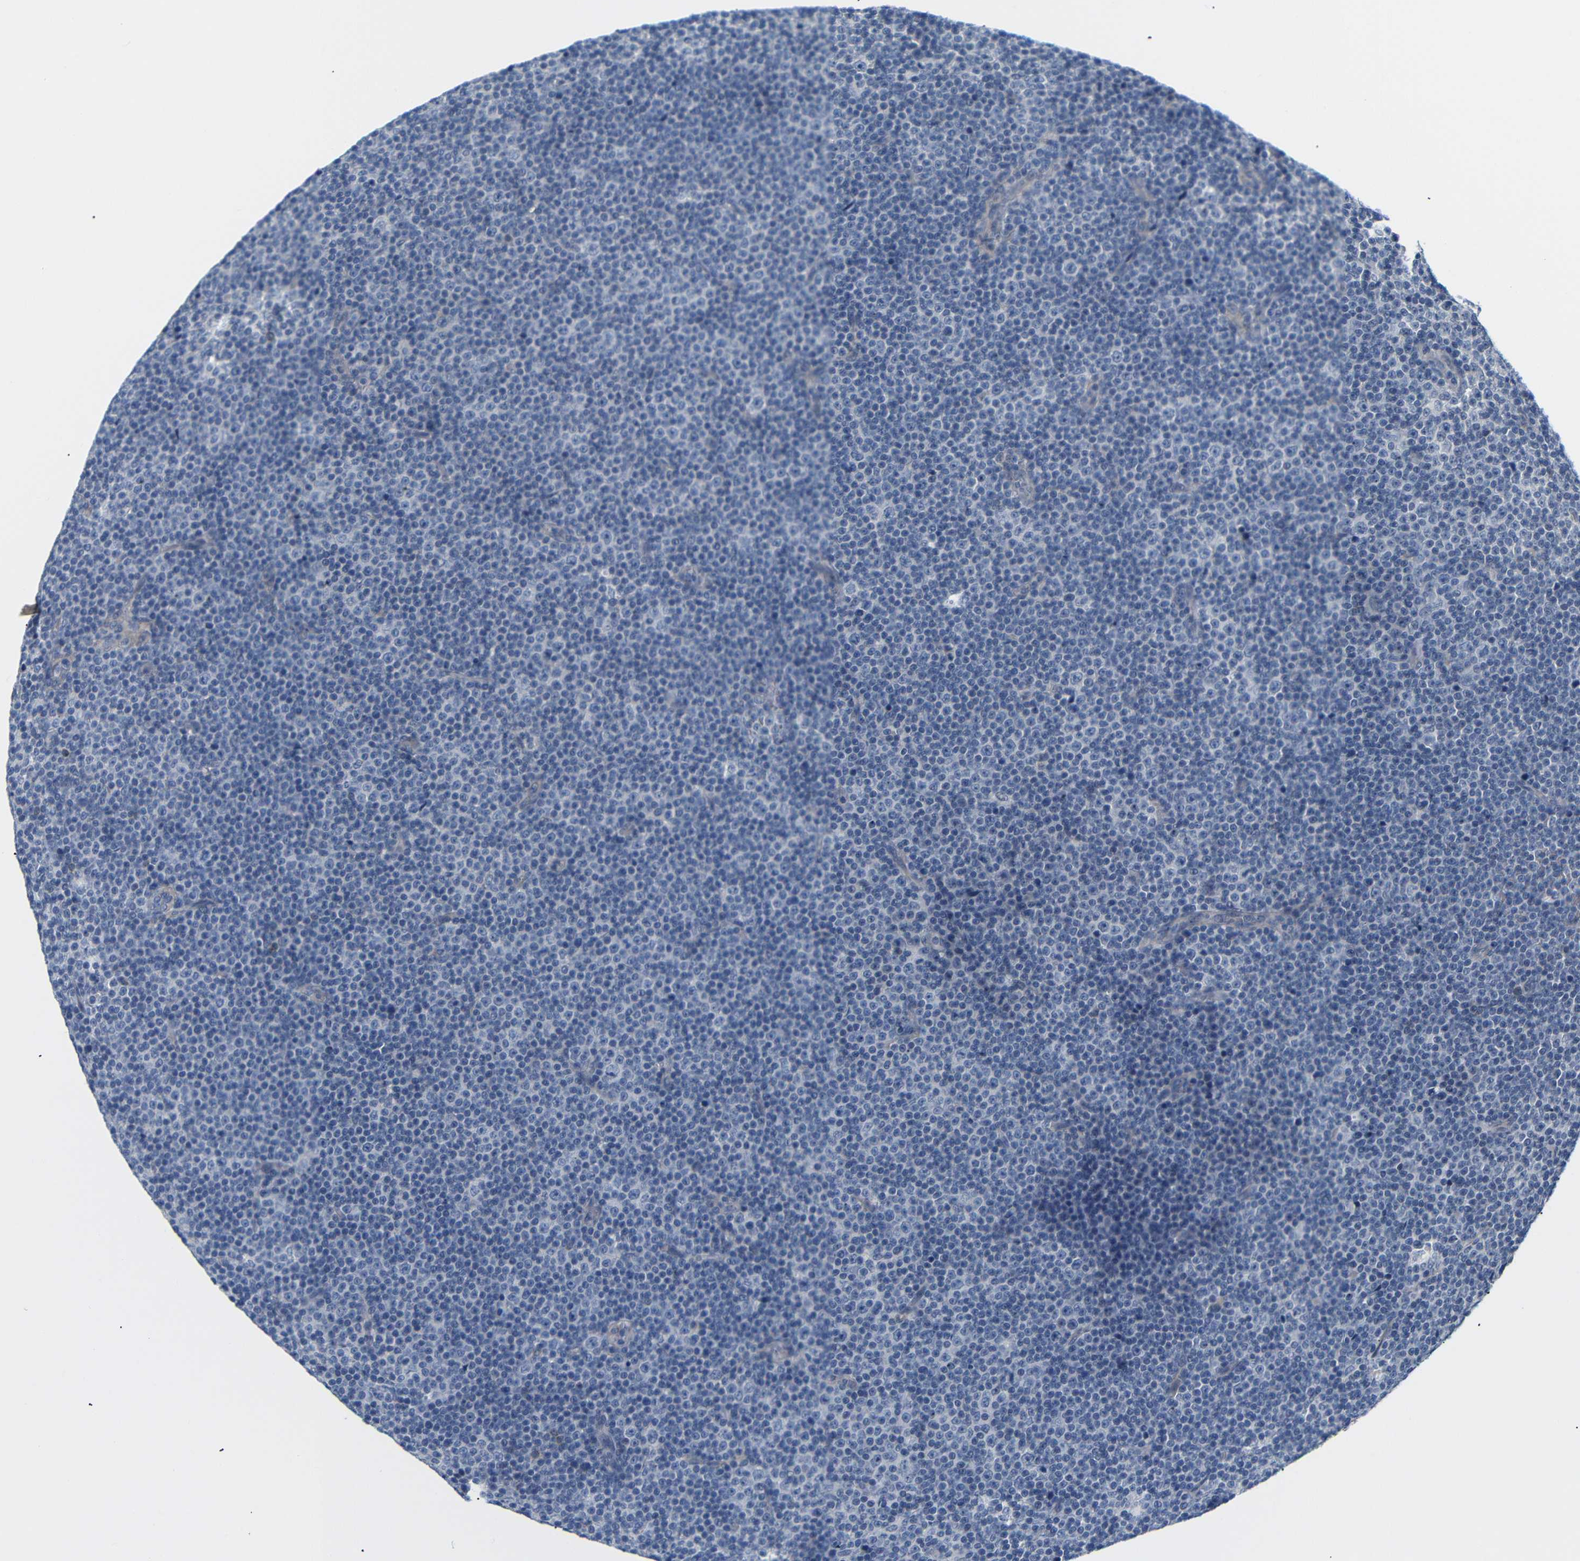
{"staining": {"intensity": "negative", "quantity": "none", "location": "none"}, "tissue": "lymphoma", "cell_type": "Tumor cells", "image_type": "cancer", "snomed": [{"axis": "morphology", "description": "Malignant lymphoma, non-Hodgkin's type, Low grade"}, {"axis": "topography", "description": "Lymph node"}], "caption": "DAB immunohistochemical staining of low-grade malignant lymphoma, non-Hodgkin's type demonstrates no significant staining in tumor cells.", "gene": "STMN3", "patient": {"sex": "female", "age": 67}}